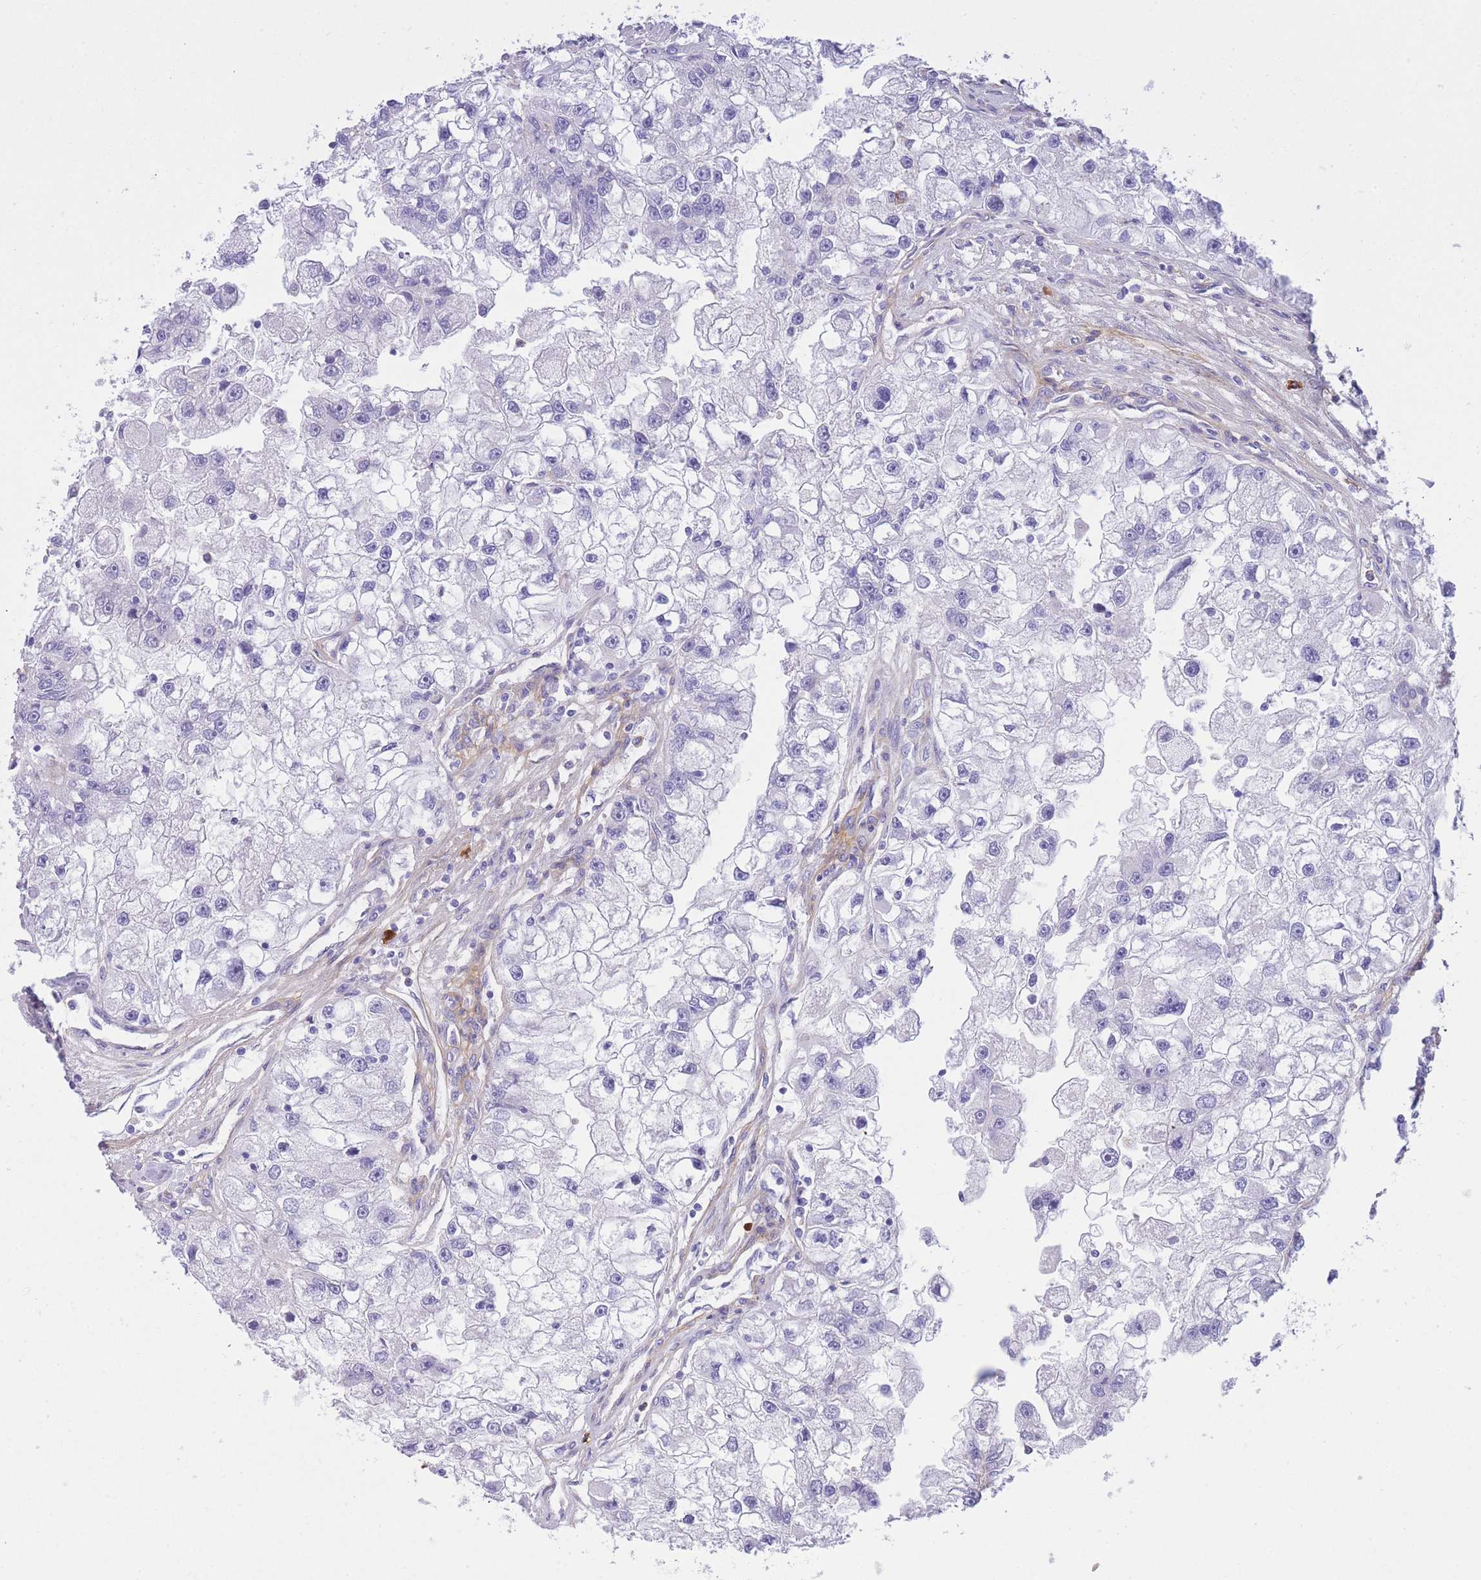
{"staining": {"intensity": "negative", "quantity": "none", "location": "none"}, "tissue": "renal cancer", "cell_type": "Tumor cells", "image_type": "cancer", "snomed": [{"axis": "morphology", "description": "Adenocarcinoma, NOS"}, {"axis": "topography", "description": "Kidney"}], "caption": "Tumor cells show no significant protein positivity in adenocarcinoma (renal). (DAB immunohistochemistry with hematoxylin counter stain).", "gene": "PLBD1", "patient": {"sex": "male", "age": 63}}